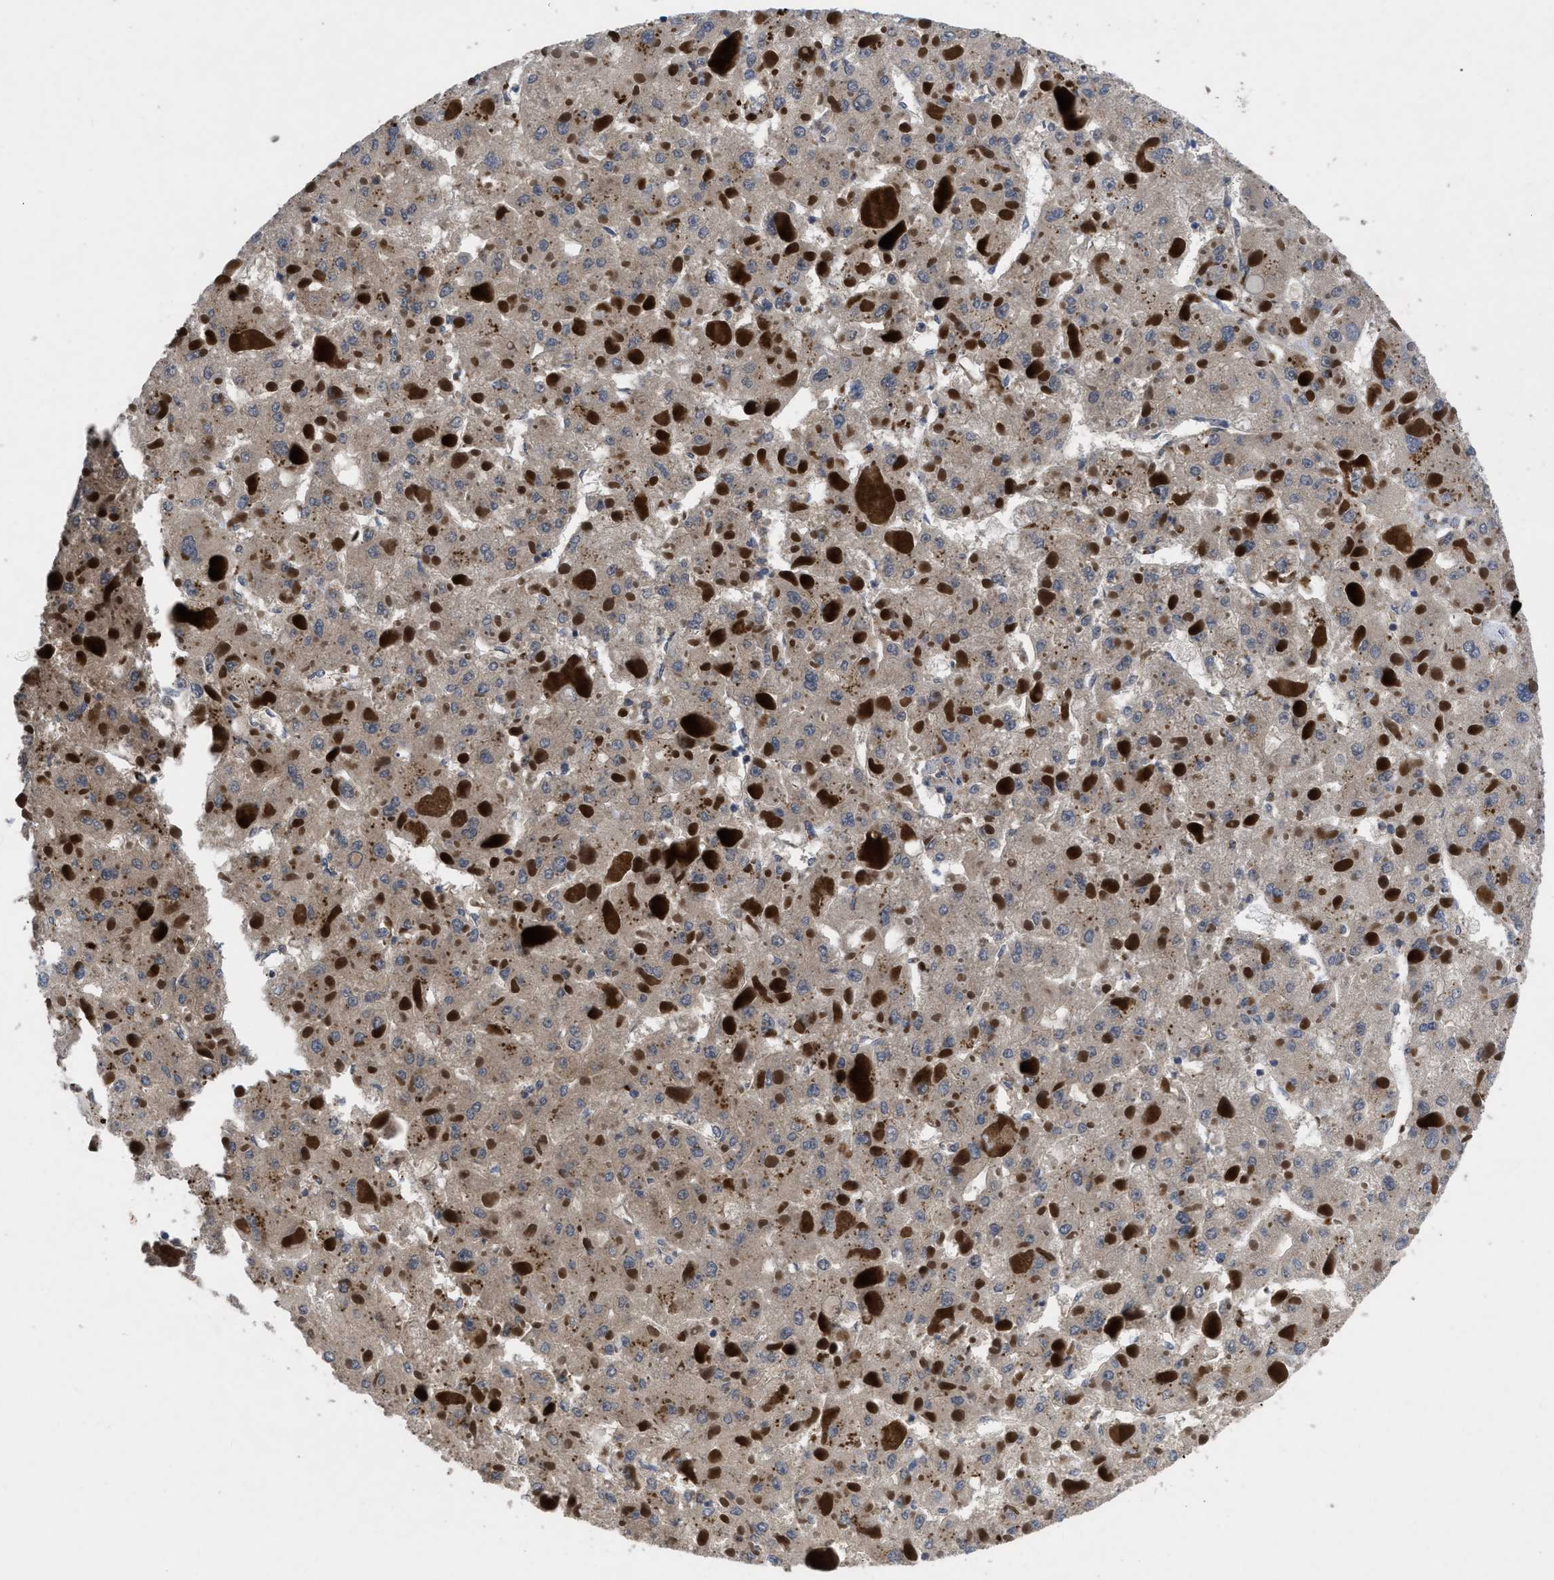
{"staining": {"intensity": "weak", "quantity": ">75%", "location": "cytoplasmic/membranous"}, "tissue": "liver cancer", "cell_type": "Tumor cells", "image_type": "cancer", "snomed": [{"axis": "morphology", "description": "Carcinoma, Hepatocellular, NOS"}, {"axis": "topography", "description": "Liver"}], "caption": "This is a micrograph of immunohistochemistry (IHC) staining of liver cancer, which shows weak staining in the cytoplasmic/membranous of tumor cells.", "gene": "YBEY", "patient": {"sex": "female", "age": 73}}